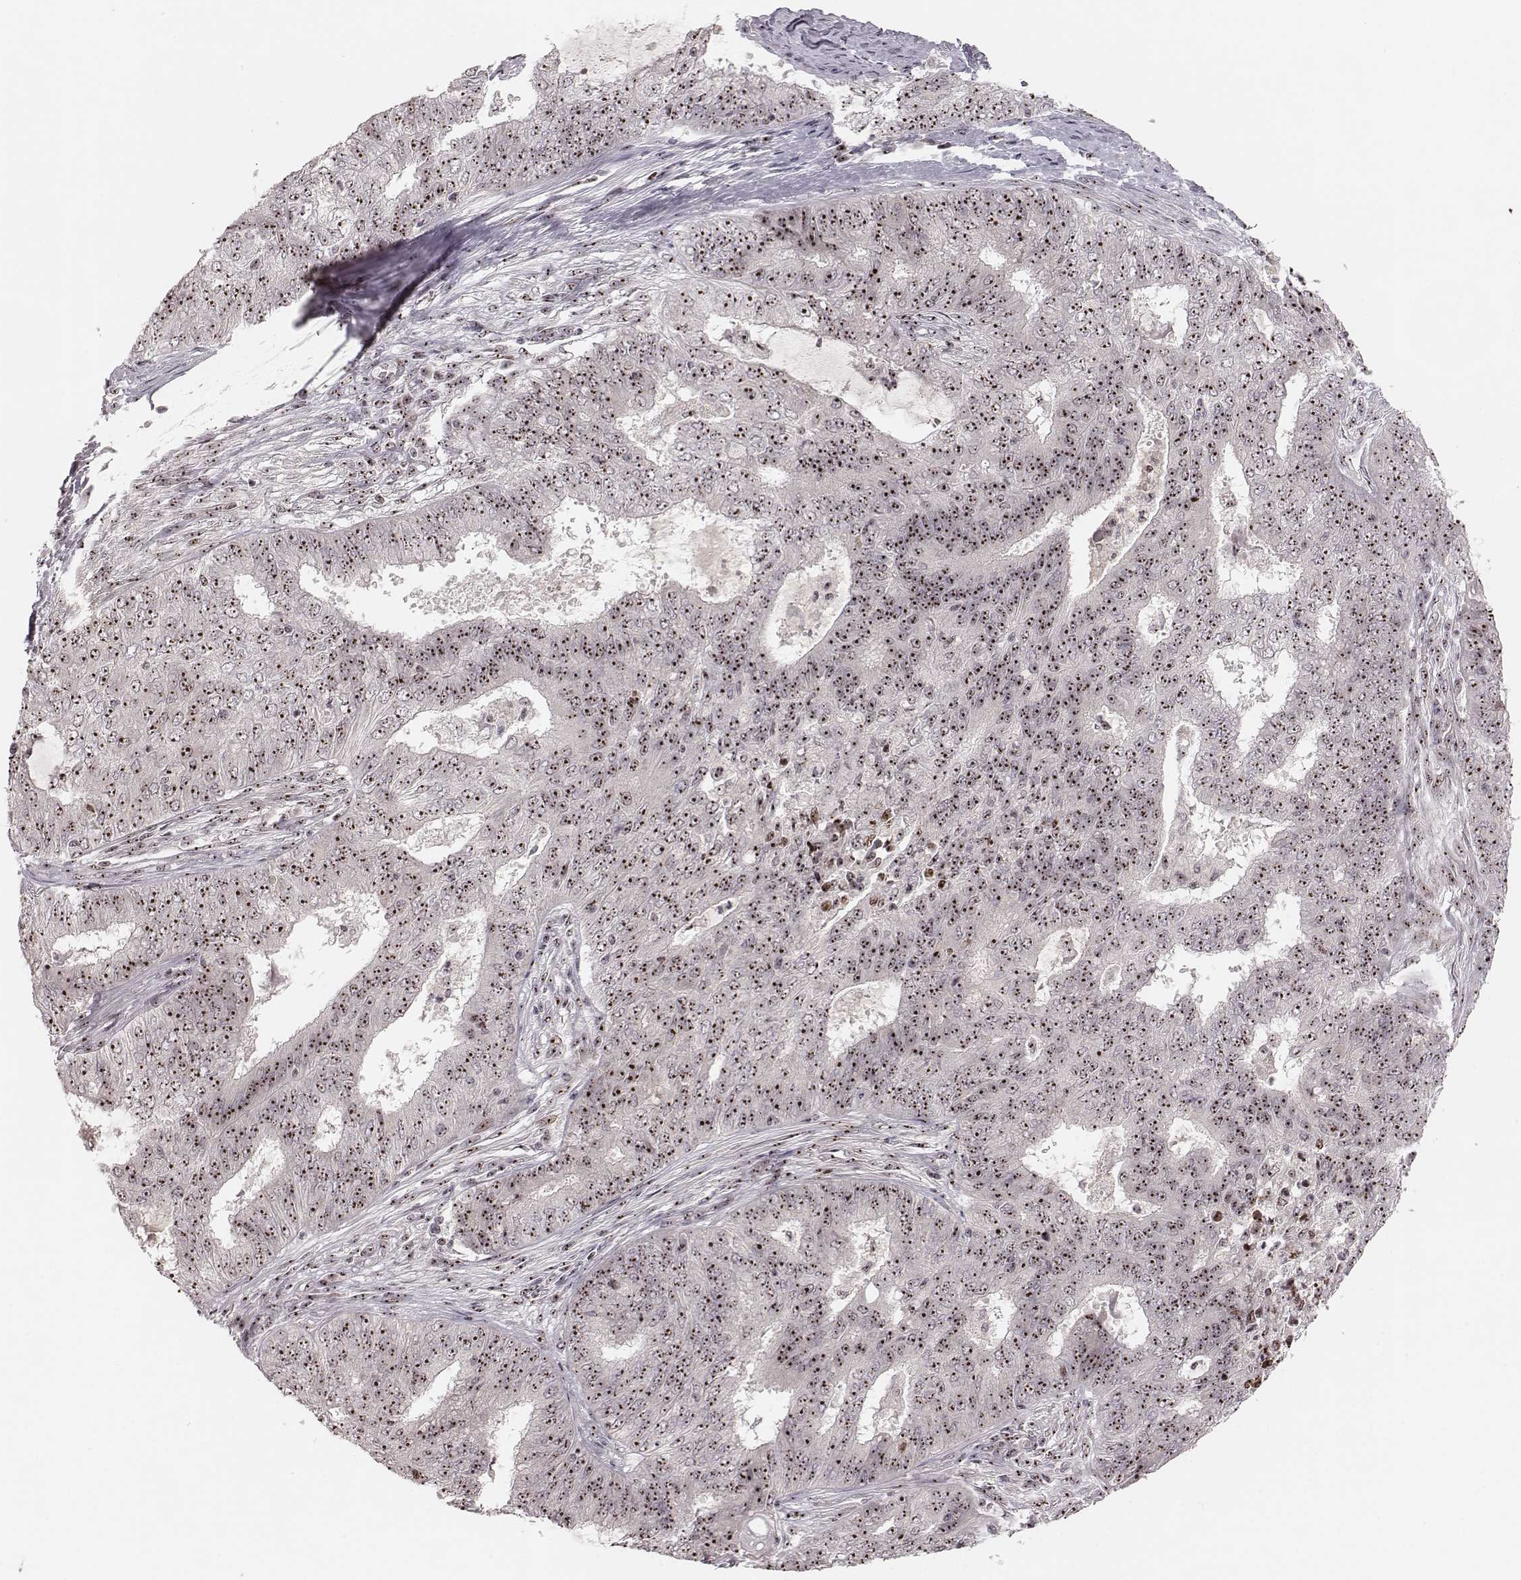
{"staining": {"intensity": "moderate", "quantity": ">75%", "location": "nuclear"}, "tissue": "endometrial cancer", "cell_type": "Tumor cells", "image_type": "cancer", "snomed": [{"axis": "morphology", "description": "Adenocarcinoma, NOS"}, {"axis": "topography", "description": "Endometrium"}], "caption": "An immunohistochemistry (IHC) image of neoplastic tissue is shown. Protein staining in brown labels moderate nuclear positivity in adenocarcinoma (endometrial) within tumor cells.", "gene": "NOP56", "patient": {"sex": "female", "age": 62}}